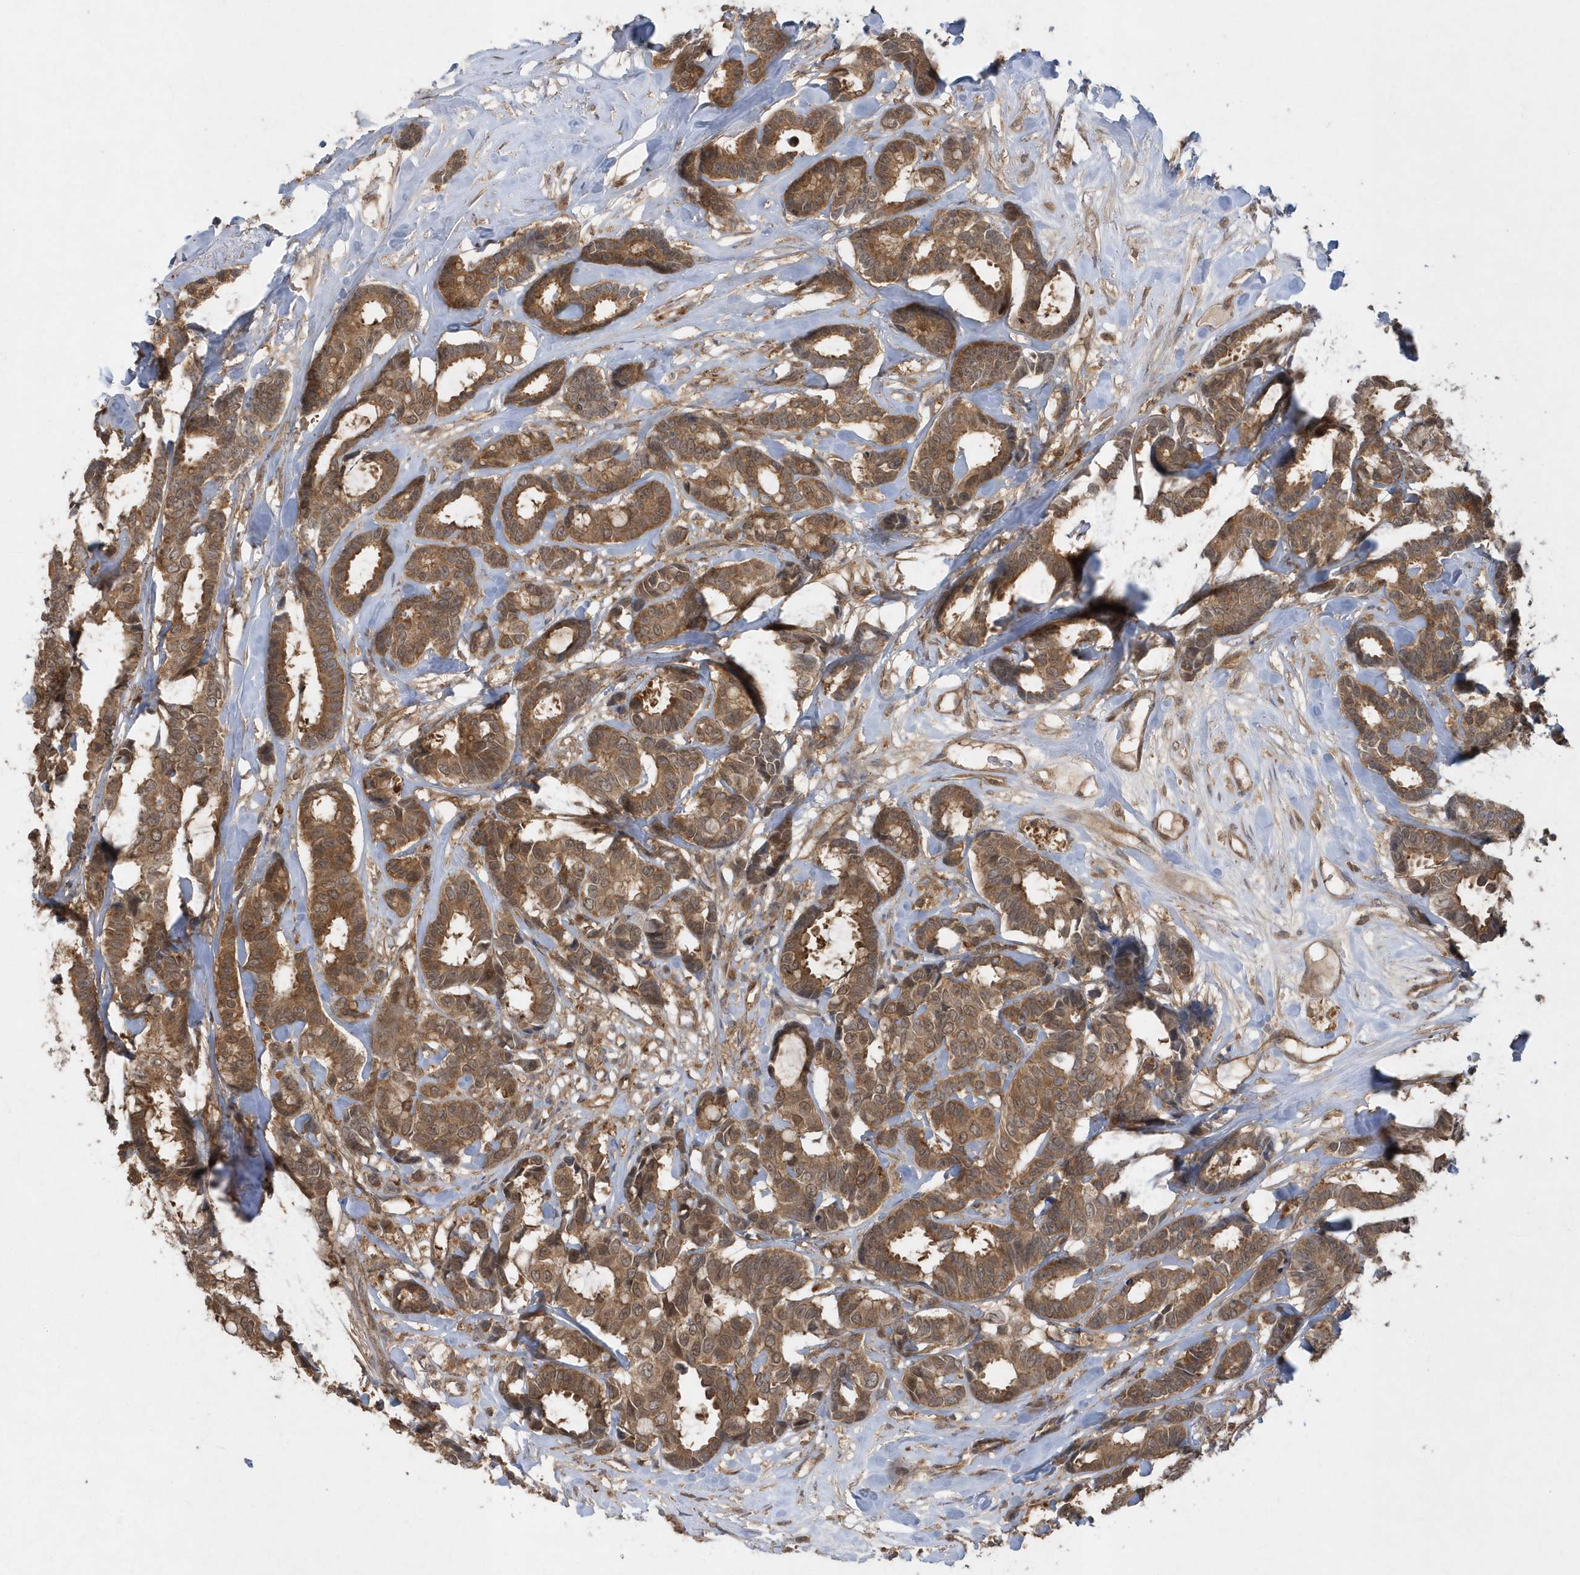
{"staining": {"intensity": "moderate", "quantity": ">75%", "location": "cytoplasmic/membranous"}, "tissue": "breast cancer", "cell_type": "Tumor cells", "image_type": "cancer", "snomed": [{"axis": "morphology", "description": "Duct carcinoma"}, {"axis": "topography", "description": "Breast"}], "caption": "IHC staining of breast cancer, which demonstrates medium levels of moderate cytoplasmic/membranous staining in approximately >75% of tumor cells indicating moderate cytoplasmic/membranous protein expression. The staining was performed using DAB (brown) for protein detection and nuclei were counterstained in hematoxylin (blue).", "gene": "ACYP1", "patient": {"sex": "female", "age": 87}}